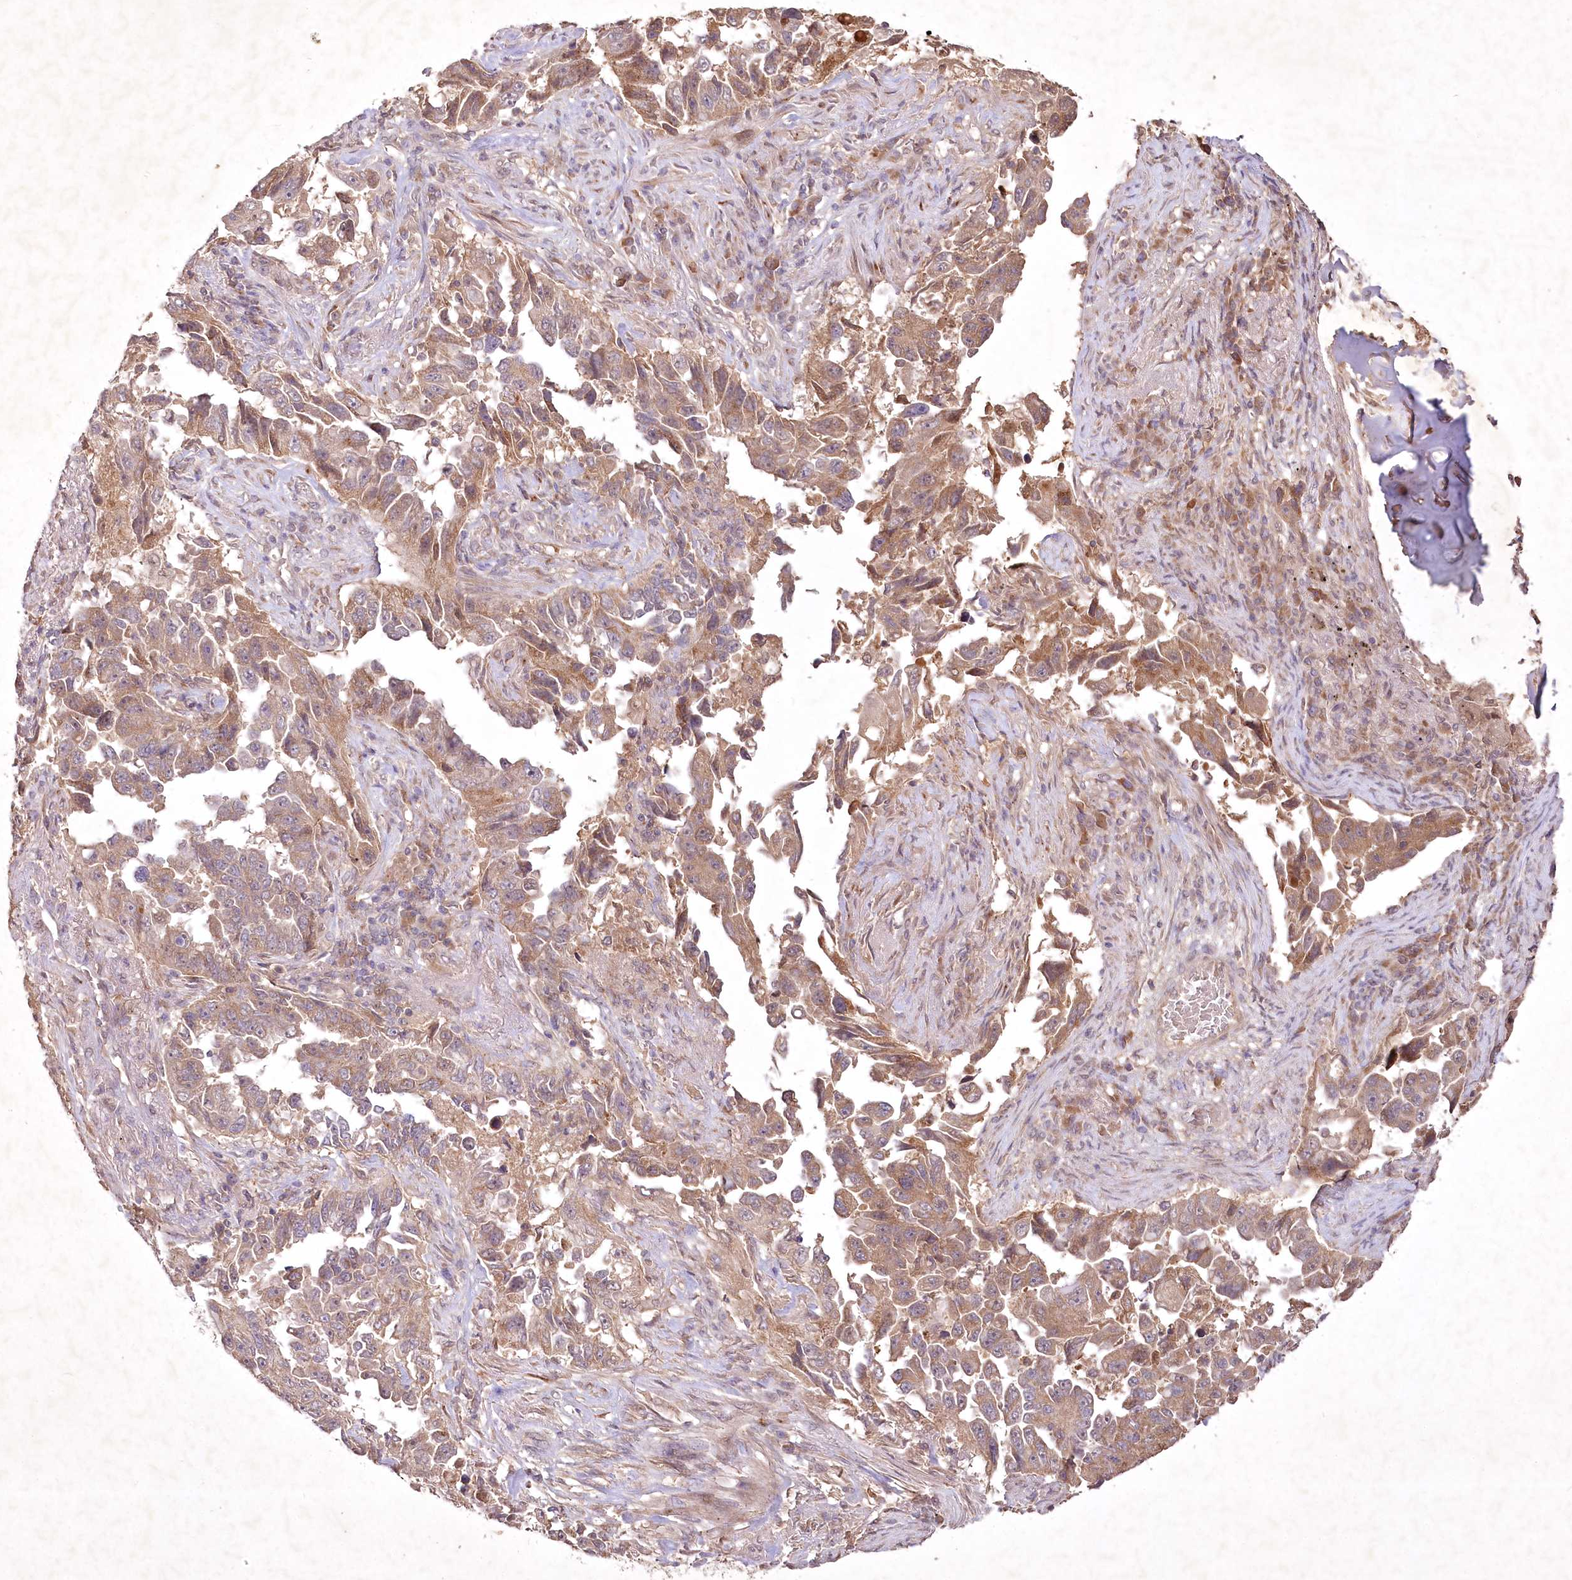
{"staining": {"intensity": "moderate", "quantity": ">75%", "location": "cytoplasmic/membranous"}, "tissue": "lung cancer", "cell_type": "Tumor cells", "image_type": "cancer", "snomed": [{"axis": "morphology", "description": "Adenocarcinoma, NOS"}, {"axis": "topography", "description": "Lung"}], "caption": "Protein positivity by immunohistochemistry shows moderate cytoplasmic/membranous expression in approximately >75% of tumor cells in lung adenocarcinoma. (Brightfield microscopy of DAB IHC at high magnification).", "gene": "IRAK1BP1", "patient": {"sex": "female", "age": 51}}